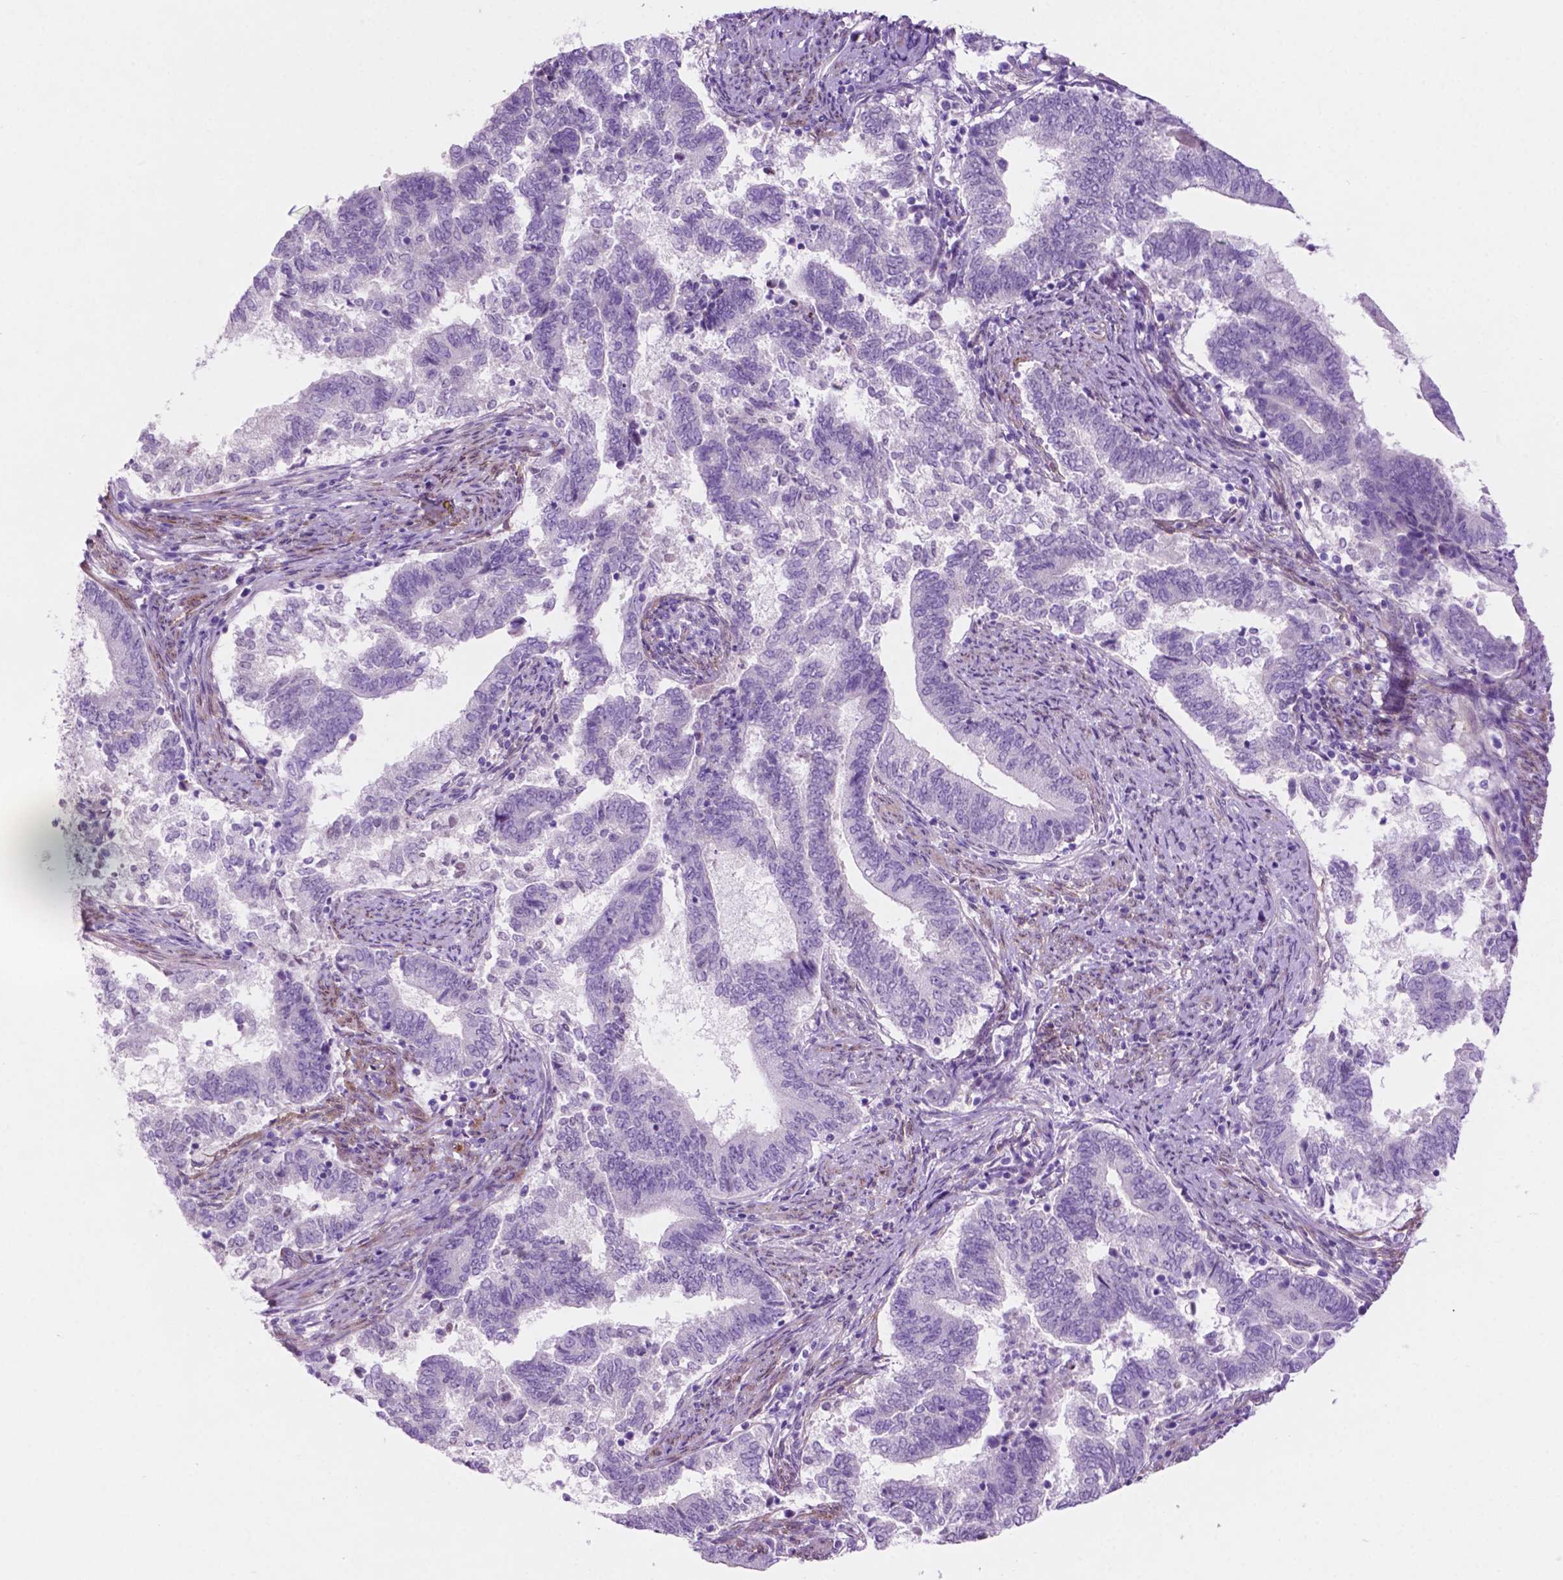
{"staining": {"intensity": "negative", "quantity": "none", "location": "none"}, "tissue": "endometrial cancer", "cell_type": "Tumor cells", "image_type": "cancer", "snomed": [{"axis": "morphology", "description": "Adenocarcinoma, NOS"}, {"axis": "topography", "description": "Endometrium"}], "caption": "Immunohistochemistry histopathology image of neoplastic tissue: human endometrial cancer (adenocarcinoma) stained with DAB shows no significant protein expression in tumor cells.", "gene": "ASPG", "patient": {"sex": "female", "age": 65}}